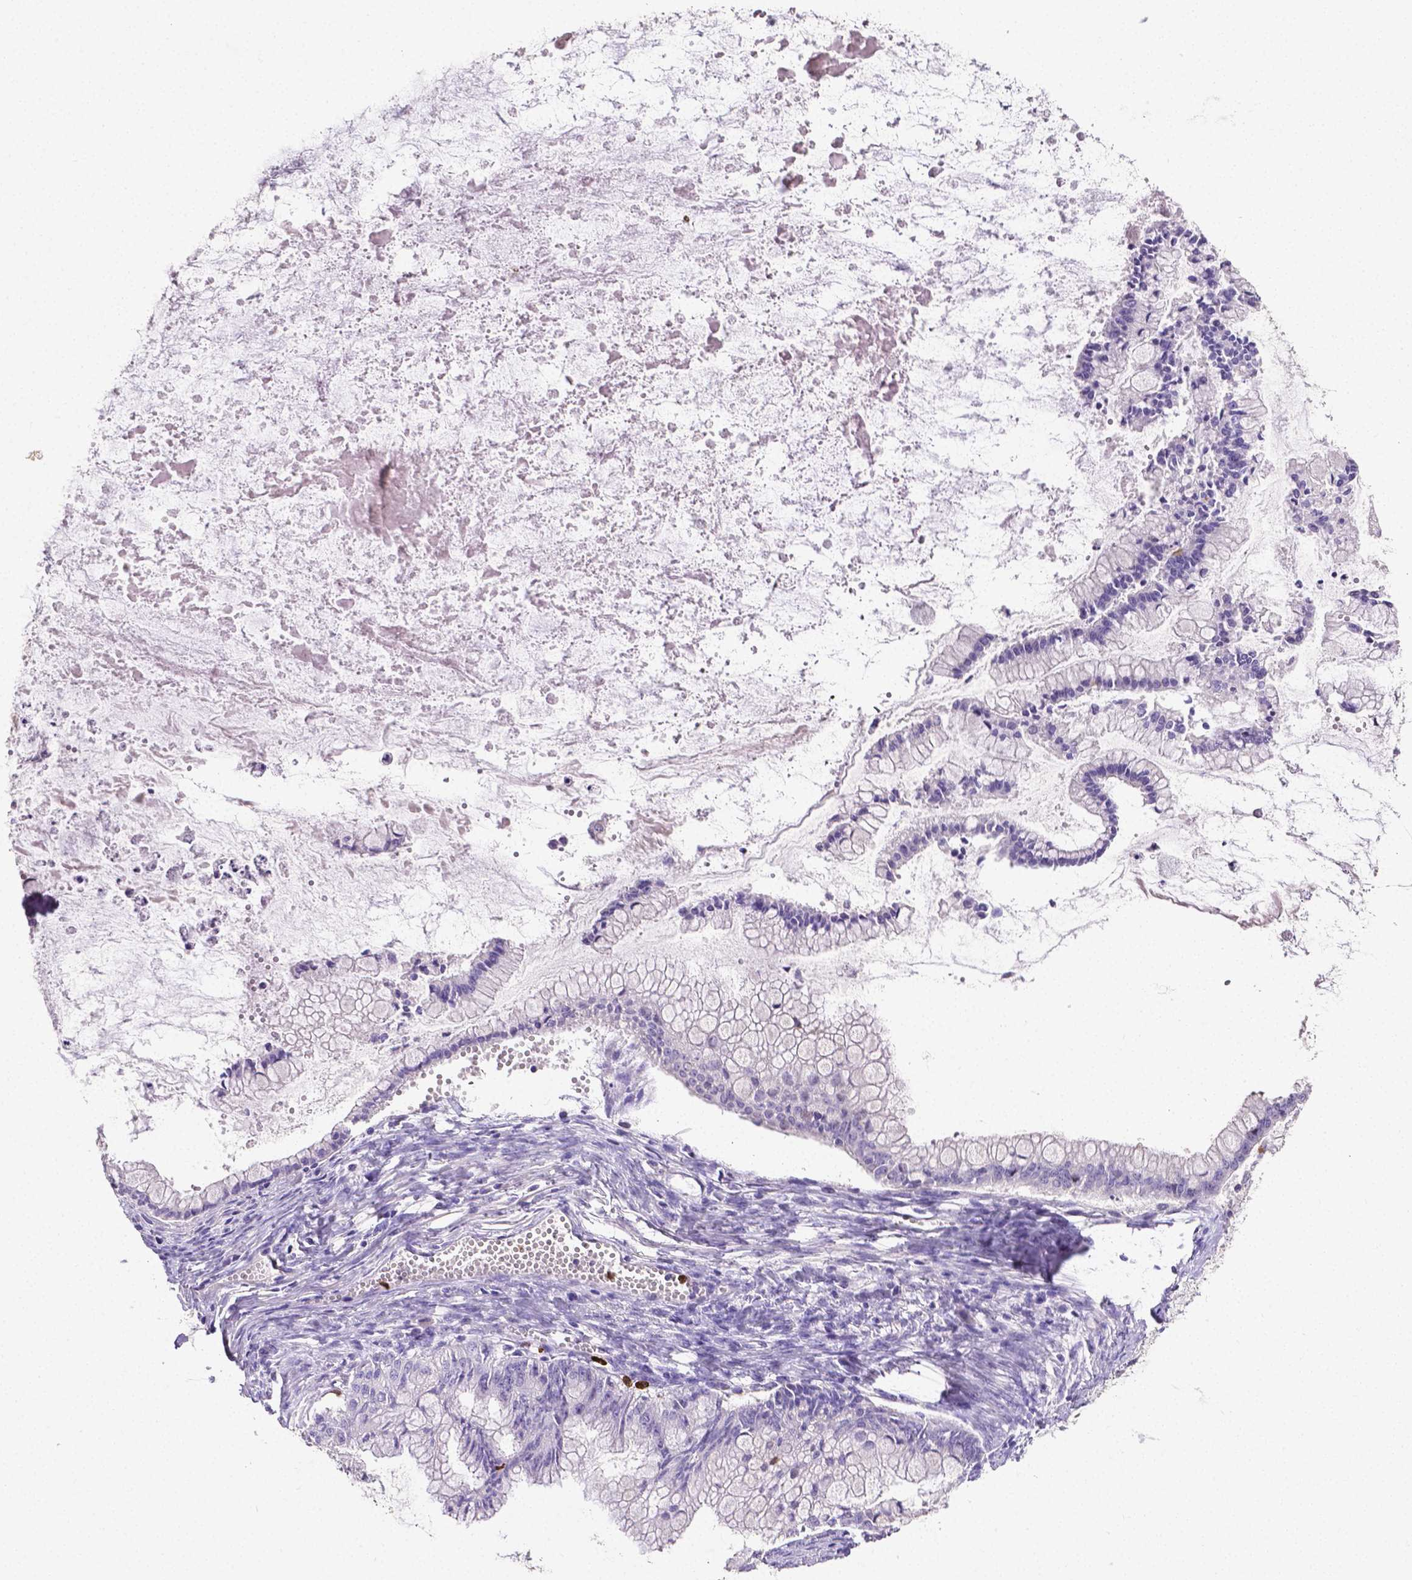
{"staining": {"intensity": "negative", "quantity": "none", "location": "none"}, "tissue": "ovarian cancer", "cell_type": "Tumor cells", "image_type": "cancer", "snomed": [{"axis": "morphology", "description": "Cystadenocarcinoma, mucinous, NOS"}, {"axis": "topography", "description": "Ovary"}], "caption": "Immunohistochemistry (IHC) of human ovarian mucinous cystadenocarcinoma reveals no expression in tumor cells.", "gene": "MMP9", "patient": {"sex": "female", "age": 67}}